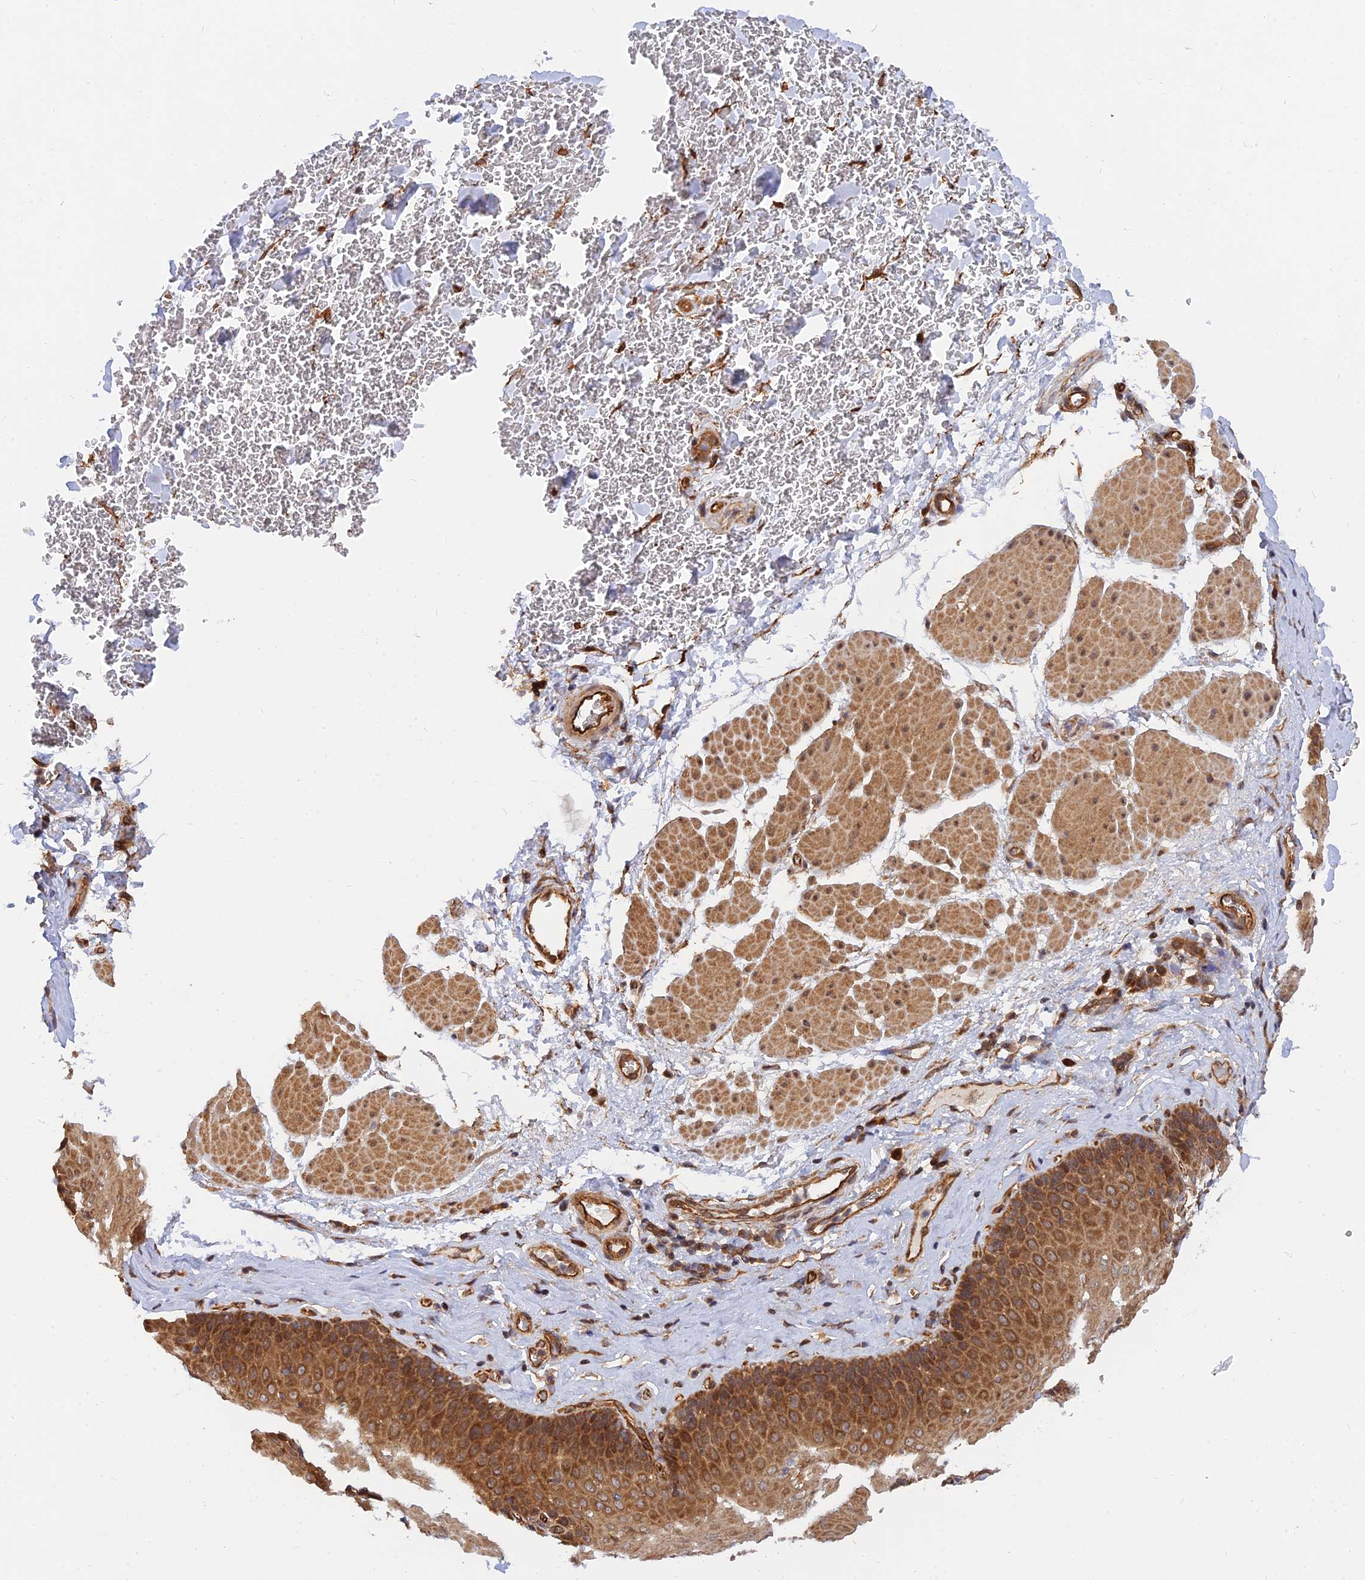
{"staining": {"intensity": "moderate", "quantity": ">75%", "location": "cytoplasmic/membranous"}, "tissue": "esophagus", "cell_type": "Squamous epithelial cells", "image_type": "normal", "snomed": [{"axis": "morphology", "description": "Normal tissue, NOS"}, {"axis": "topography", "description": "Esophagus"}], "caption": "A micrograph of esophagus stained for a protein exhibits moderate cytoplasmic/membranous brown staining in squamous epithelial cells. (Stains: DAB (3,3'-diaminobenzidine) in brown, nuclei in blue, Microscopy: brightfield microscopy at high magnification).", "gene": "WDR41", "patient": {"sex": "female", "age": 66}}